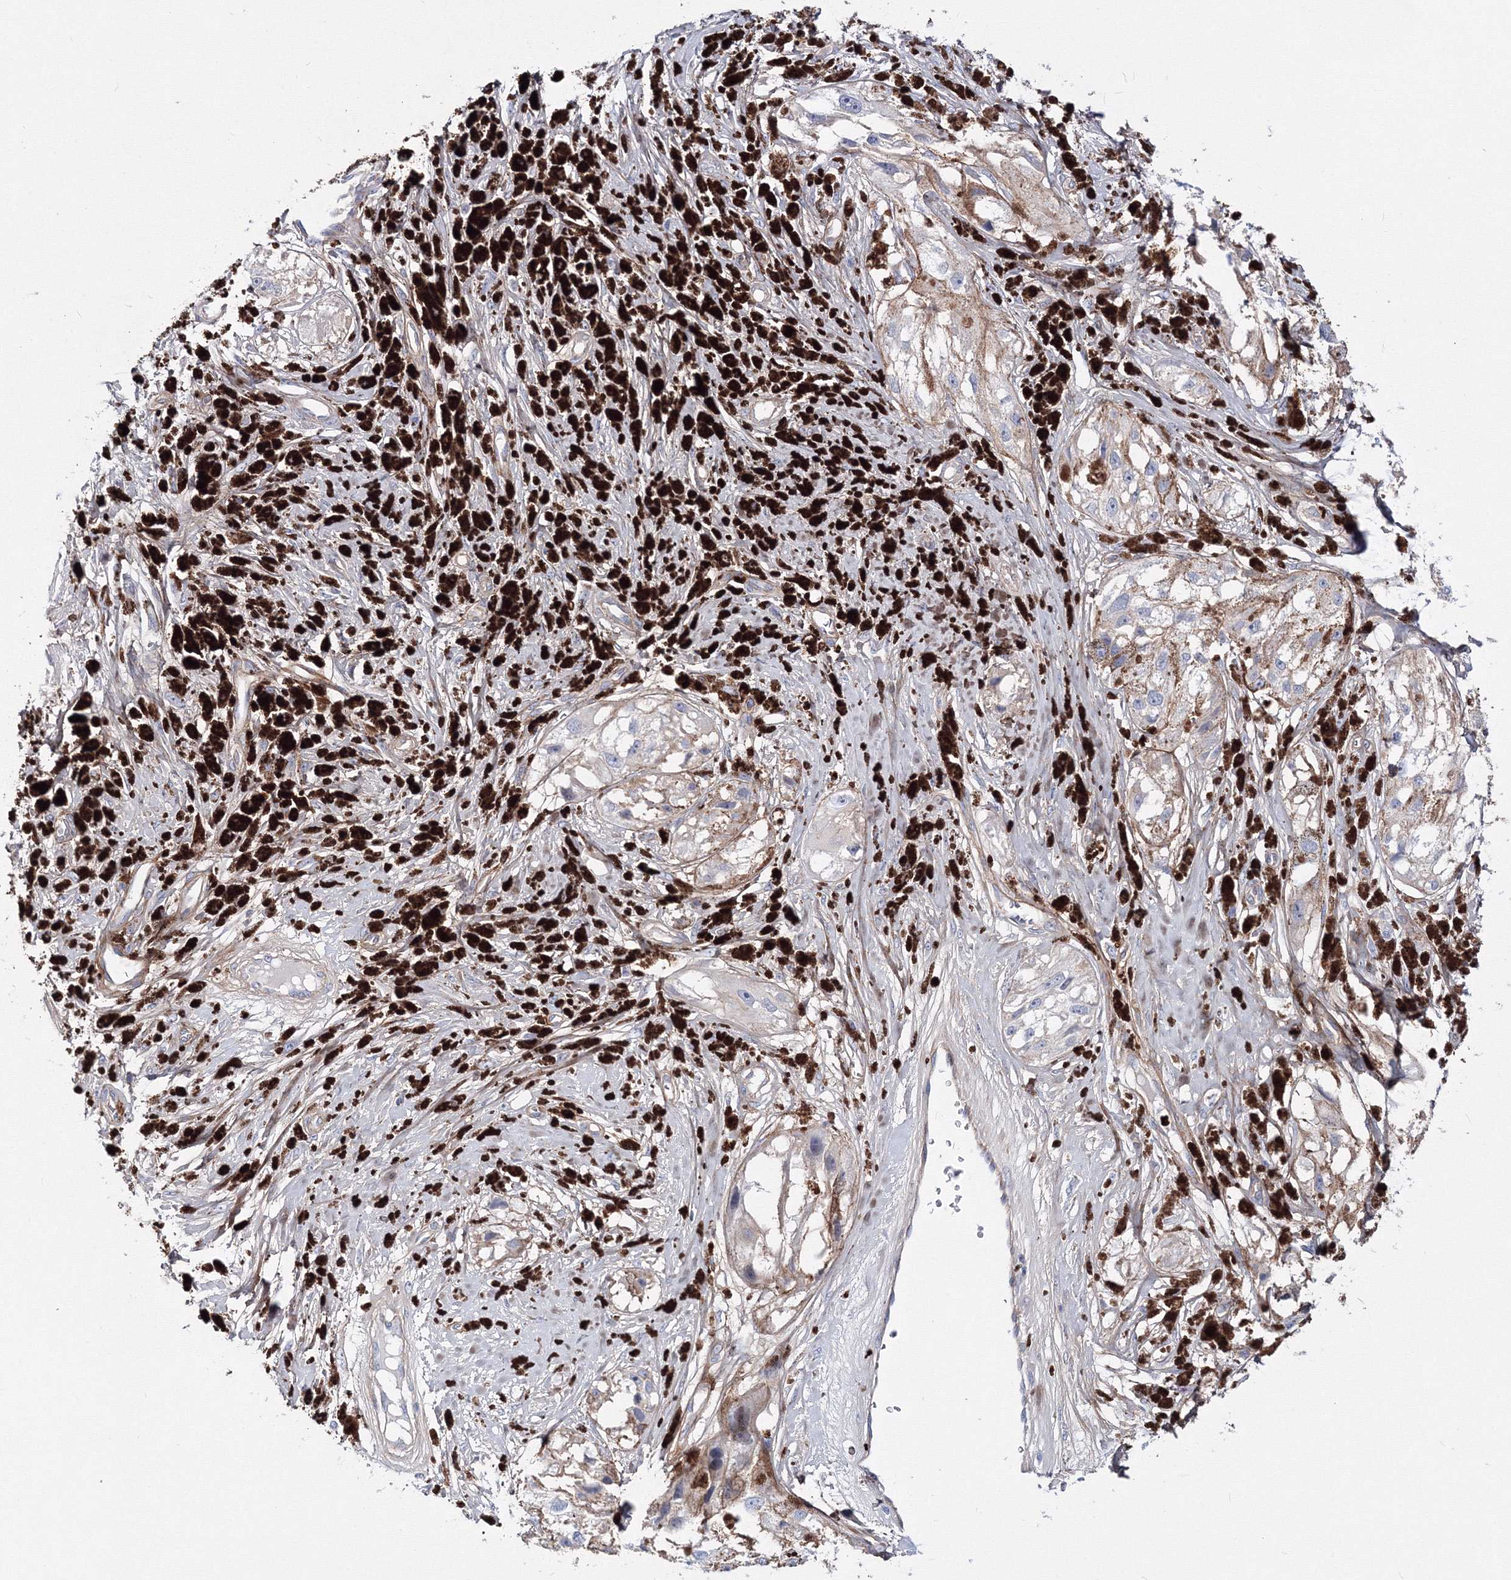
{"staining": {"intensity": "negative", "quantity": "none", "location": "none"}, "tissue": "melanoma", "cell_type": "Tumor cells", "image_type": "cancer", "snomed": [{"axis": "morphology", "description": "Malignant melanoma, NOS"}, {"axis": "topography", "description": "Skin"}], "caption": "Immunohistochemistry (IHC) micrograph of neoplastic tissue: melanoma stained with DAB (3,3'-diaminobenzidine) reveals no significant protein expression in tumor cells.", "gene": "C11orf52", "patient": {"sex": "male", "age": 88}}